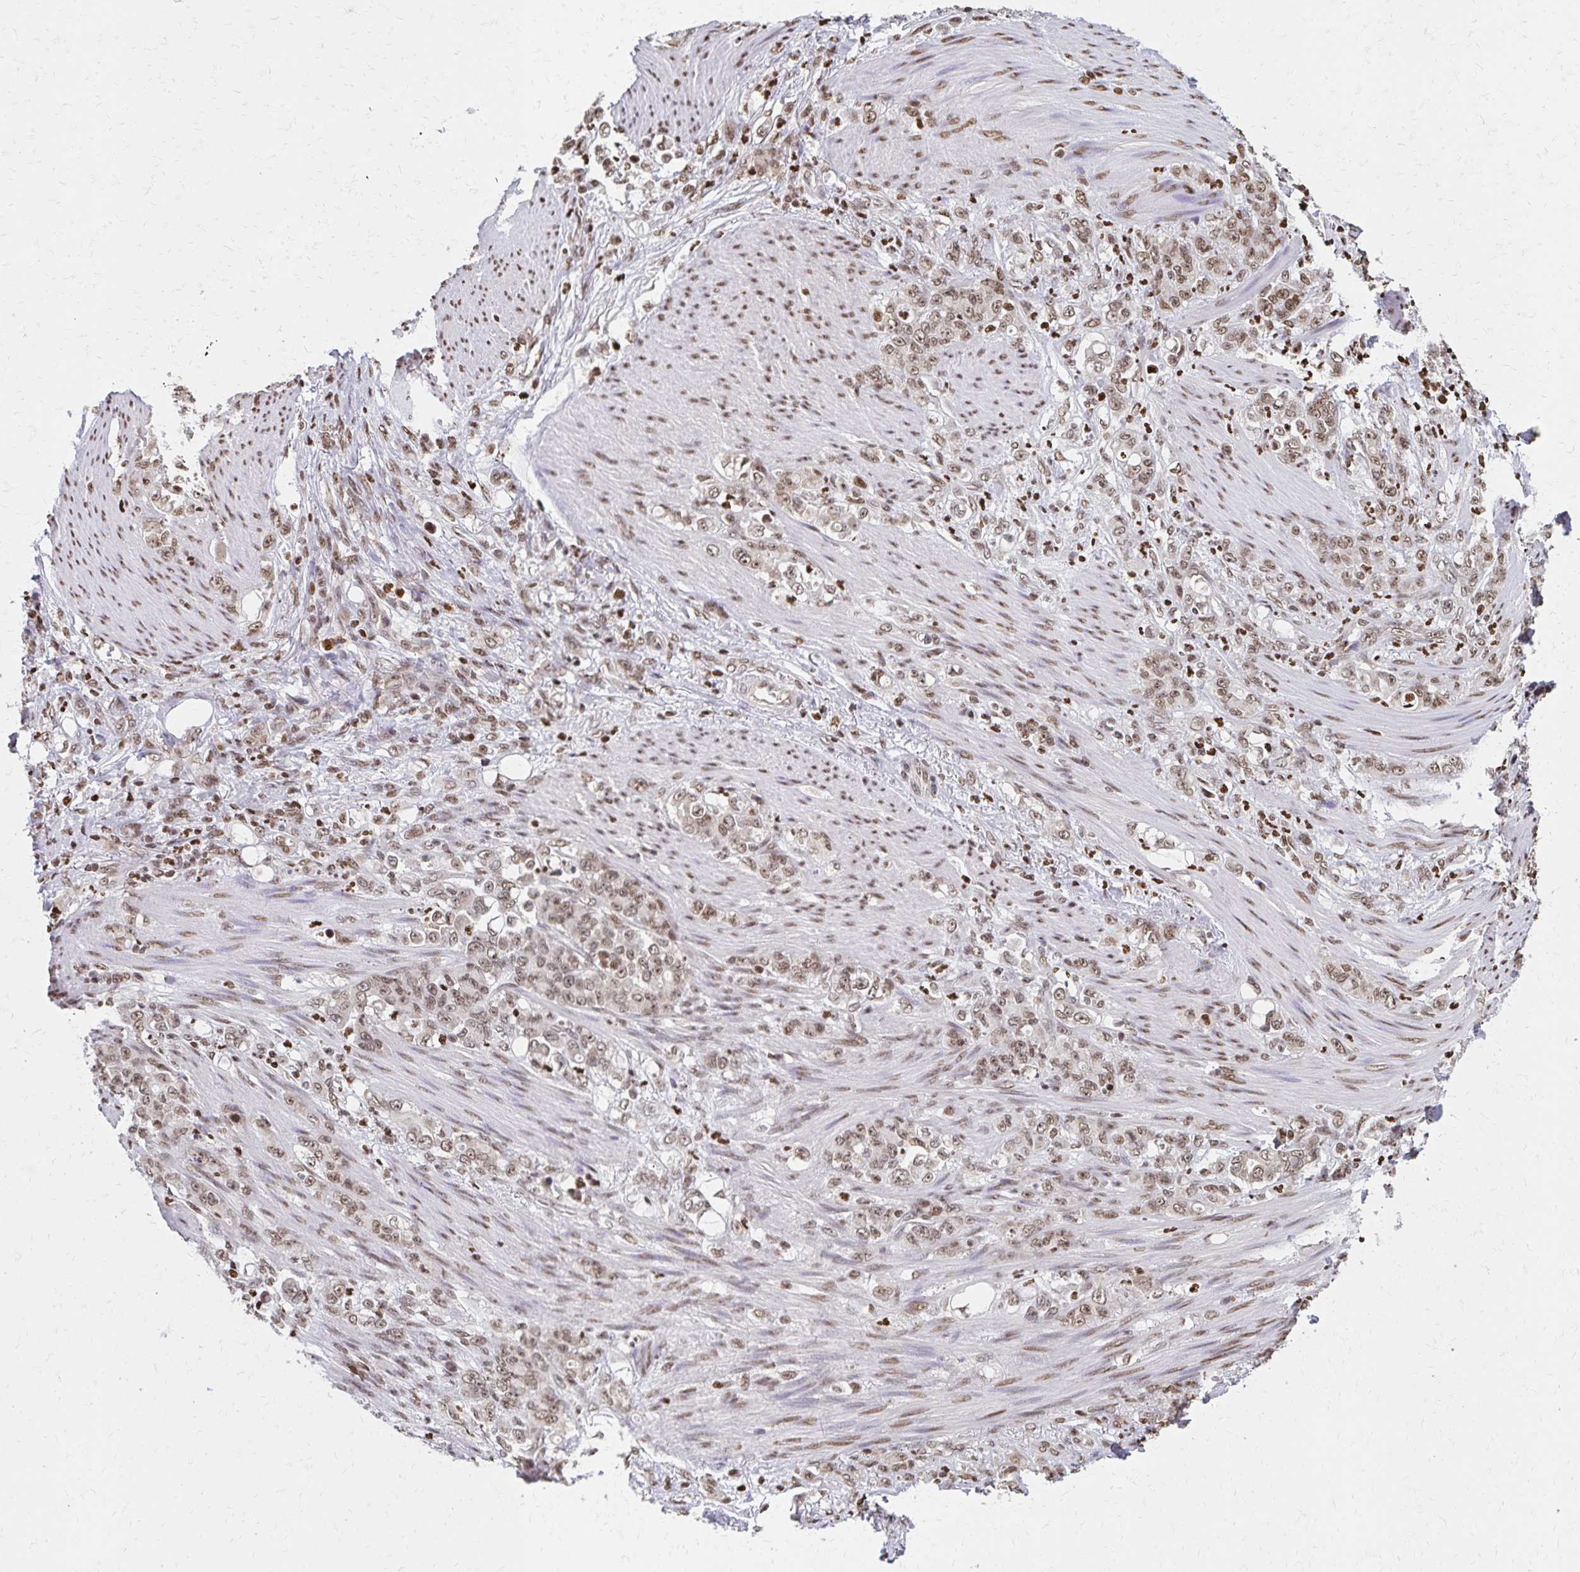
{"staining": {"intensity": "moderate", "quantity": ">75%", "location": "nuclear"}, "tissue": "stomach cancer", "cell_type": "Tumor cells", "image_type": "cancer", "snomed": [{"axis": "morphology", "description": "Adenocarcinoma, NOS"}, {"axis": "topography", "description": "Stomach"}], "caption": "A photomicrograph showing moderate nuclear positivity in approximately >75% of tumor cells in stomach adenocarcinoma, as visualized by brown immunohistochemical staining.", "gene": "HOXA9", "patient": {"sex": "female", "age": 79}}